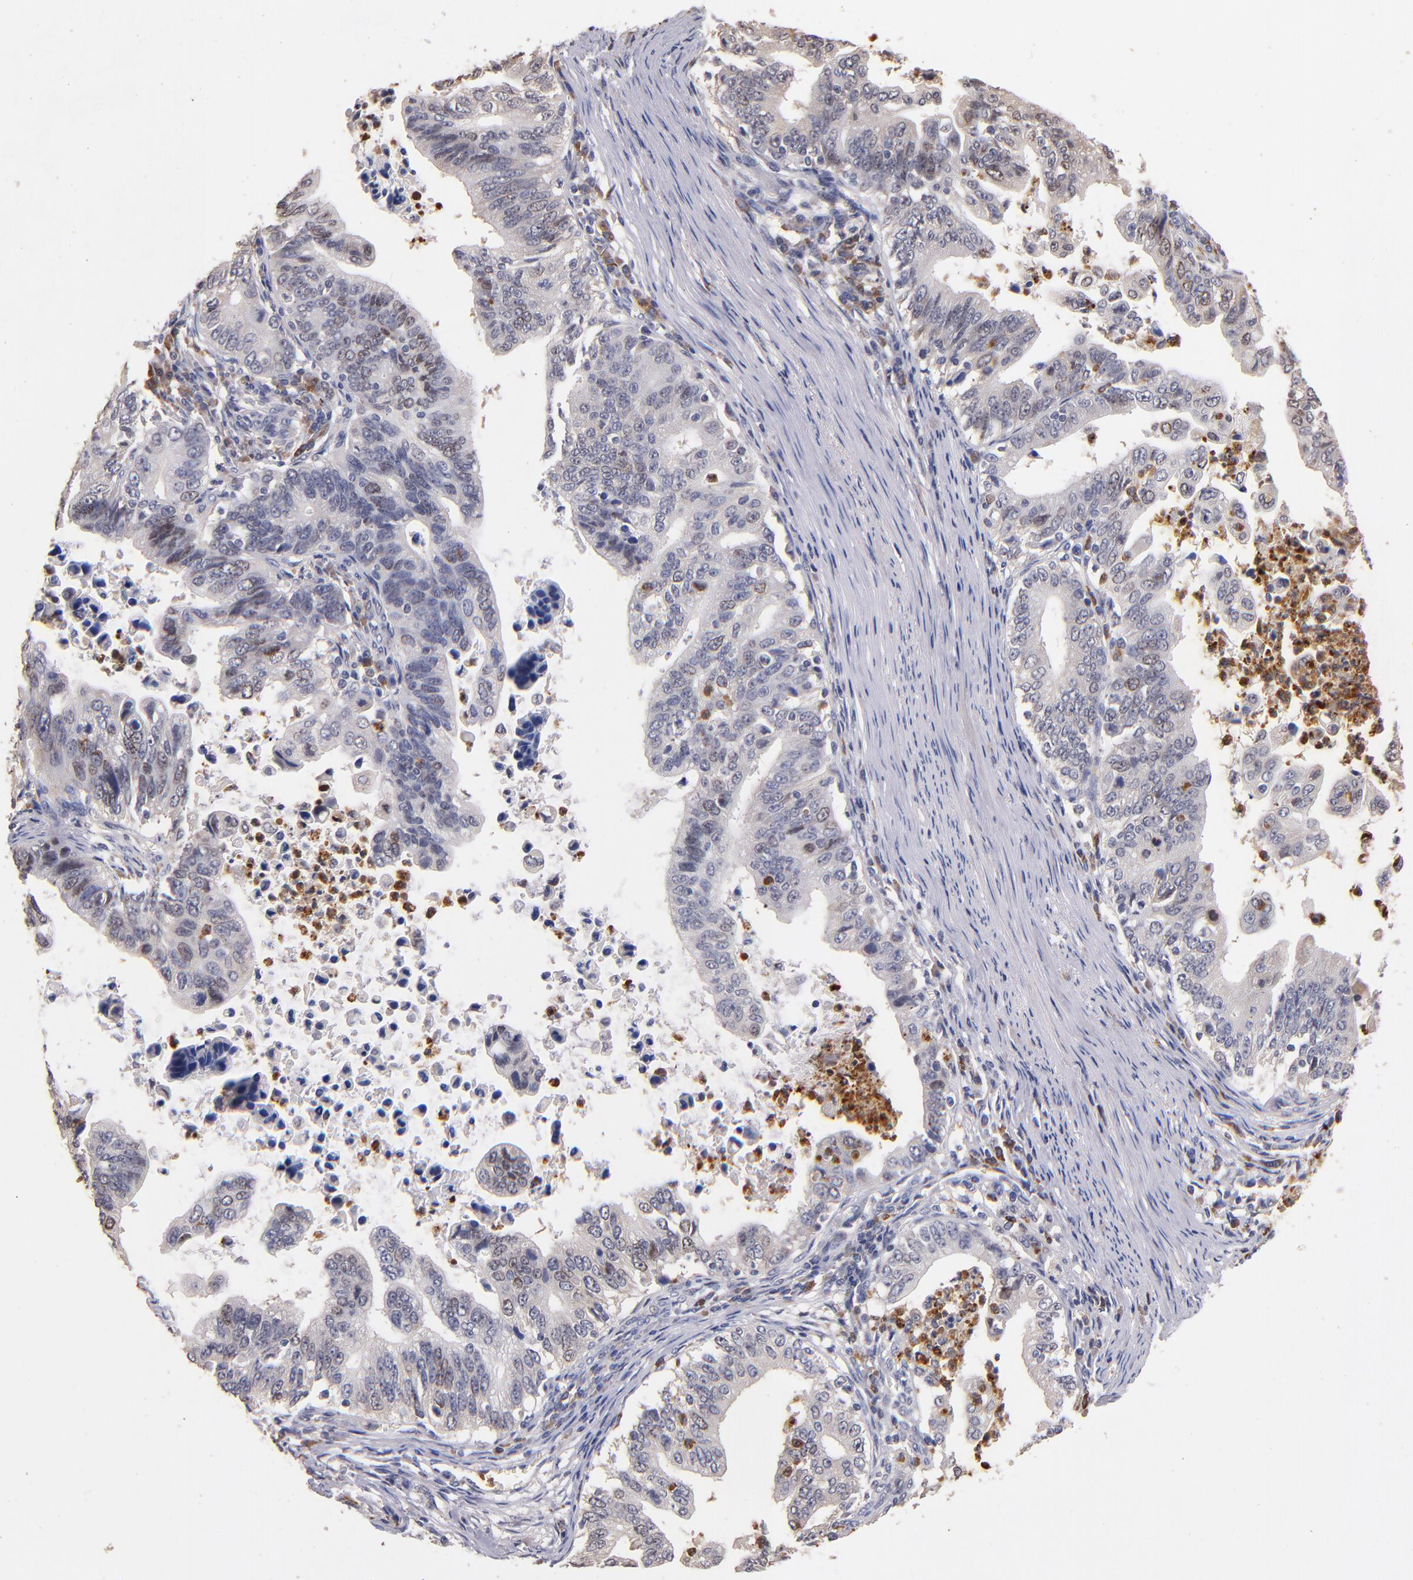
{"staining": {"intensity": "negative", "quantity": "none", "location": "none"}, "tissue": "stomach cancer", "cell_type": "Tumor cells", "image_type": "cancer", "snomed": [{"axis": "morphology", "description": "Adenocarcinoma, NOS"}, {"axis": "topography", "description": "Stomach, upper"}], "caption": "This is an immunohistochemistry (IHC) micrograph of stomach cancer (adenocarcinoma). There is no positivity in tumor cells.", "gene": "TTLL12", "patient": {"sex": "female", "age": 50}}